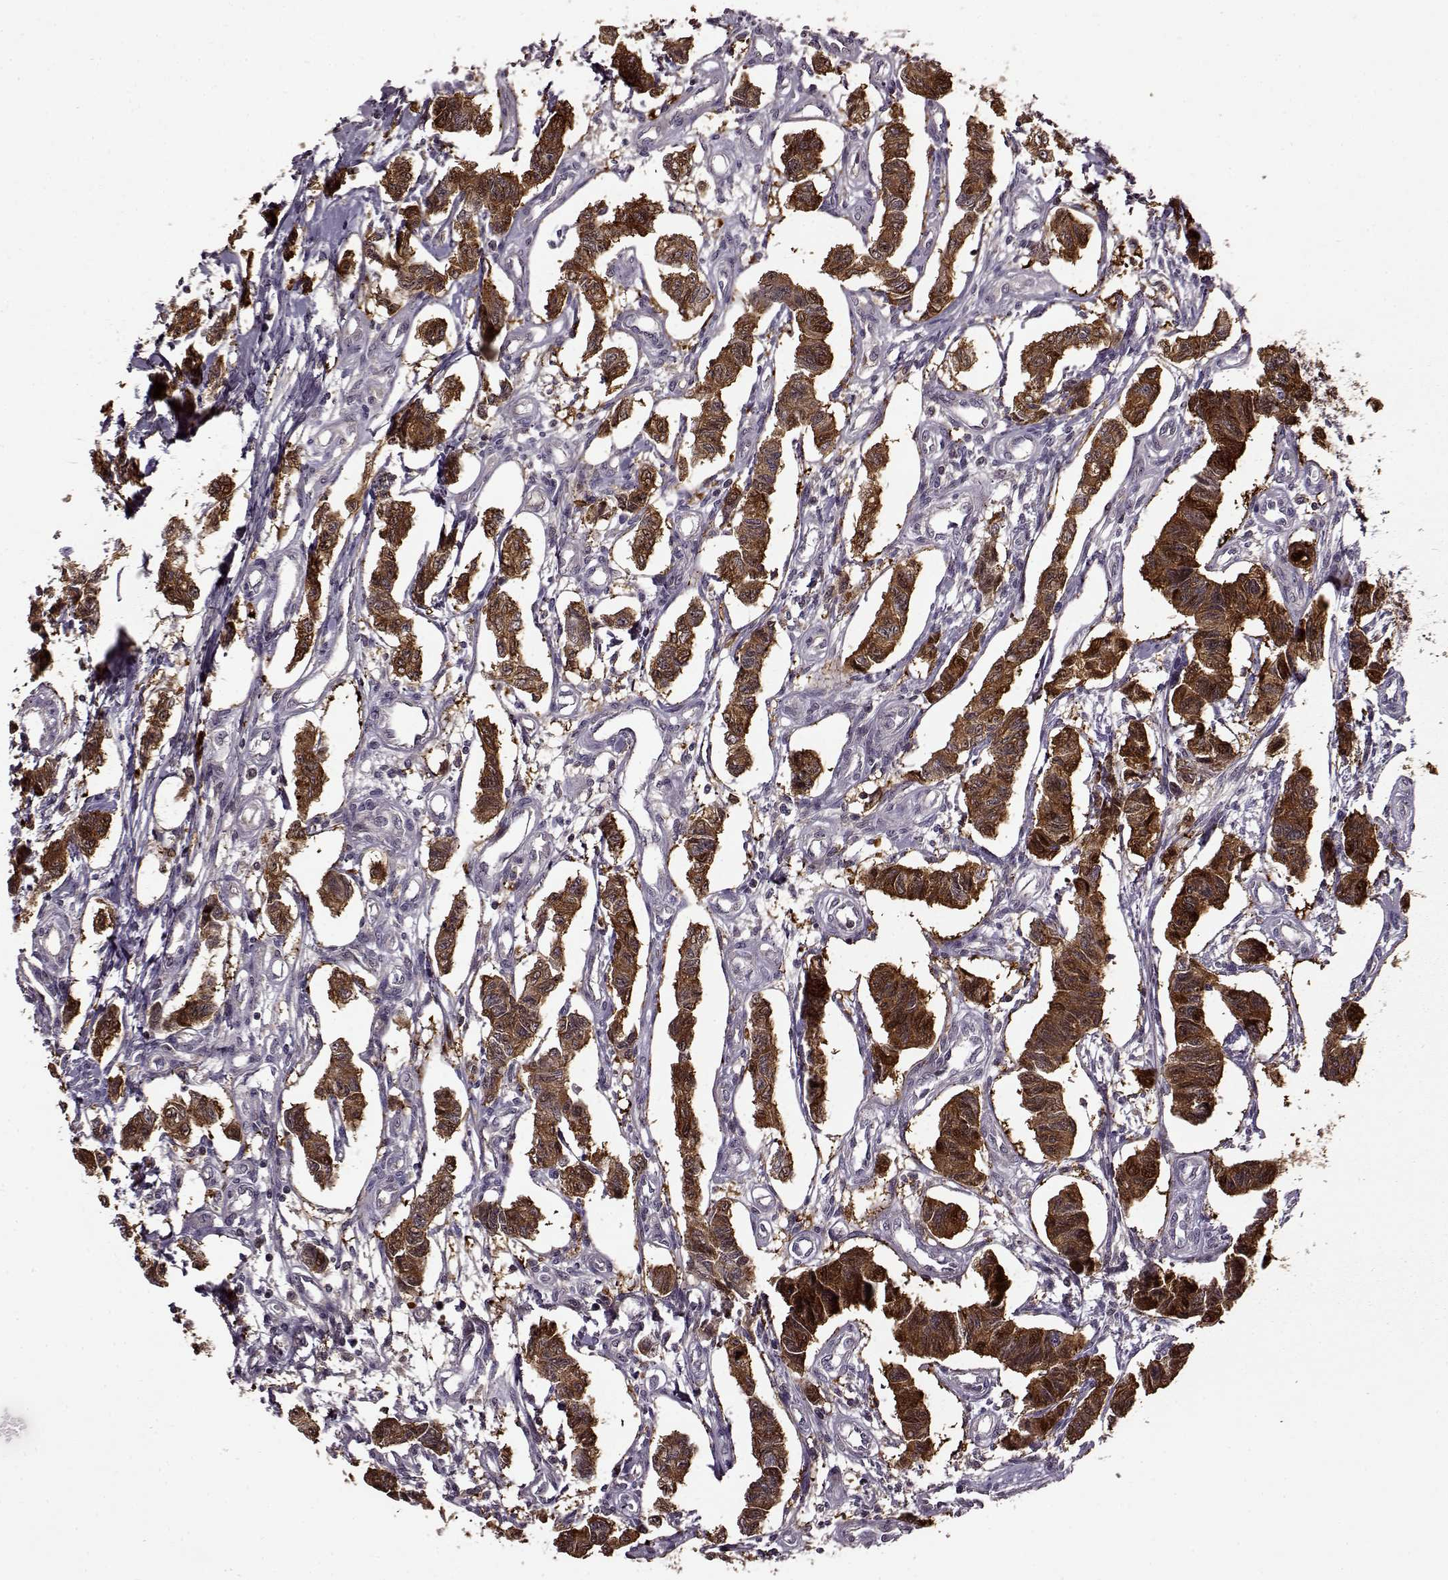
{"staining": {"intensity": "strong", "quantity": ">75%", "location": "cytoplasmic/membranous"}, "tissue": "carcinoid", "cell_type": "Tumor cells", "image_type": "cancer", "snomed": [{"axis": "morphology", "description": "Carcinoid, malignant, NOS"}, {"axis": "topography", "description": "Kidney"}], "caption": "High-power microscopy captured an immunohistochemistry image of carcinoid, revealing strong cytoplasmic/membranous staining in approximately >75% of tumor cells. The staining was performed using DAB (3,3'-diaminobenzidine), with brown indicating positive protein expression. Nuclei are stained blue with hematoxylin.", "gene": "MAIP1", "patient": {"sex": "female", "age": 41}}